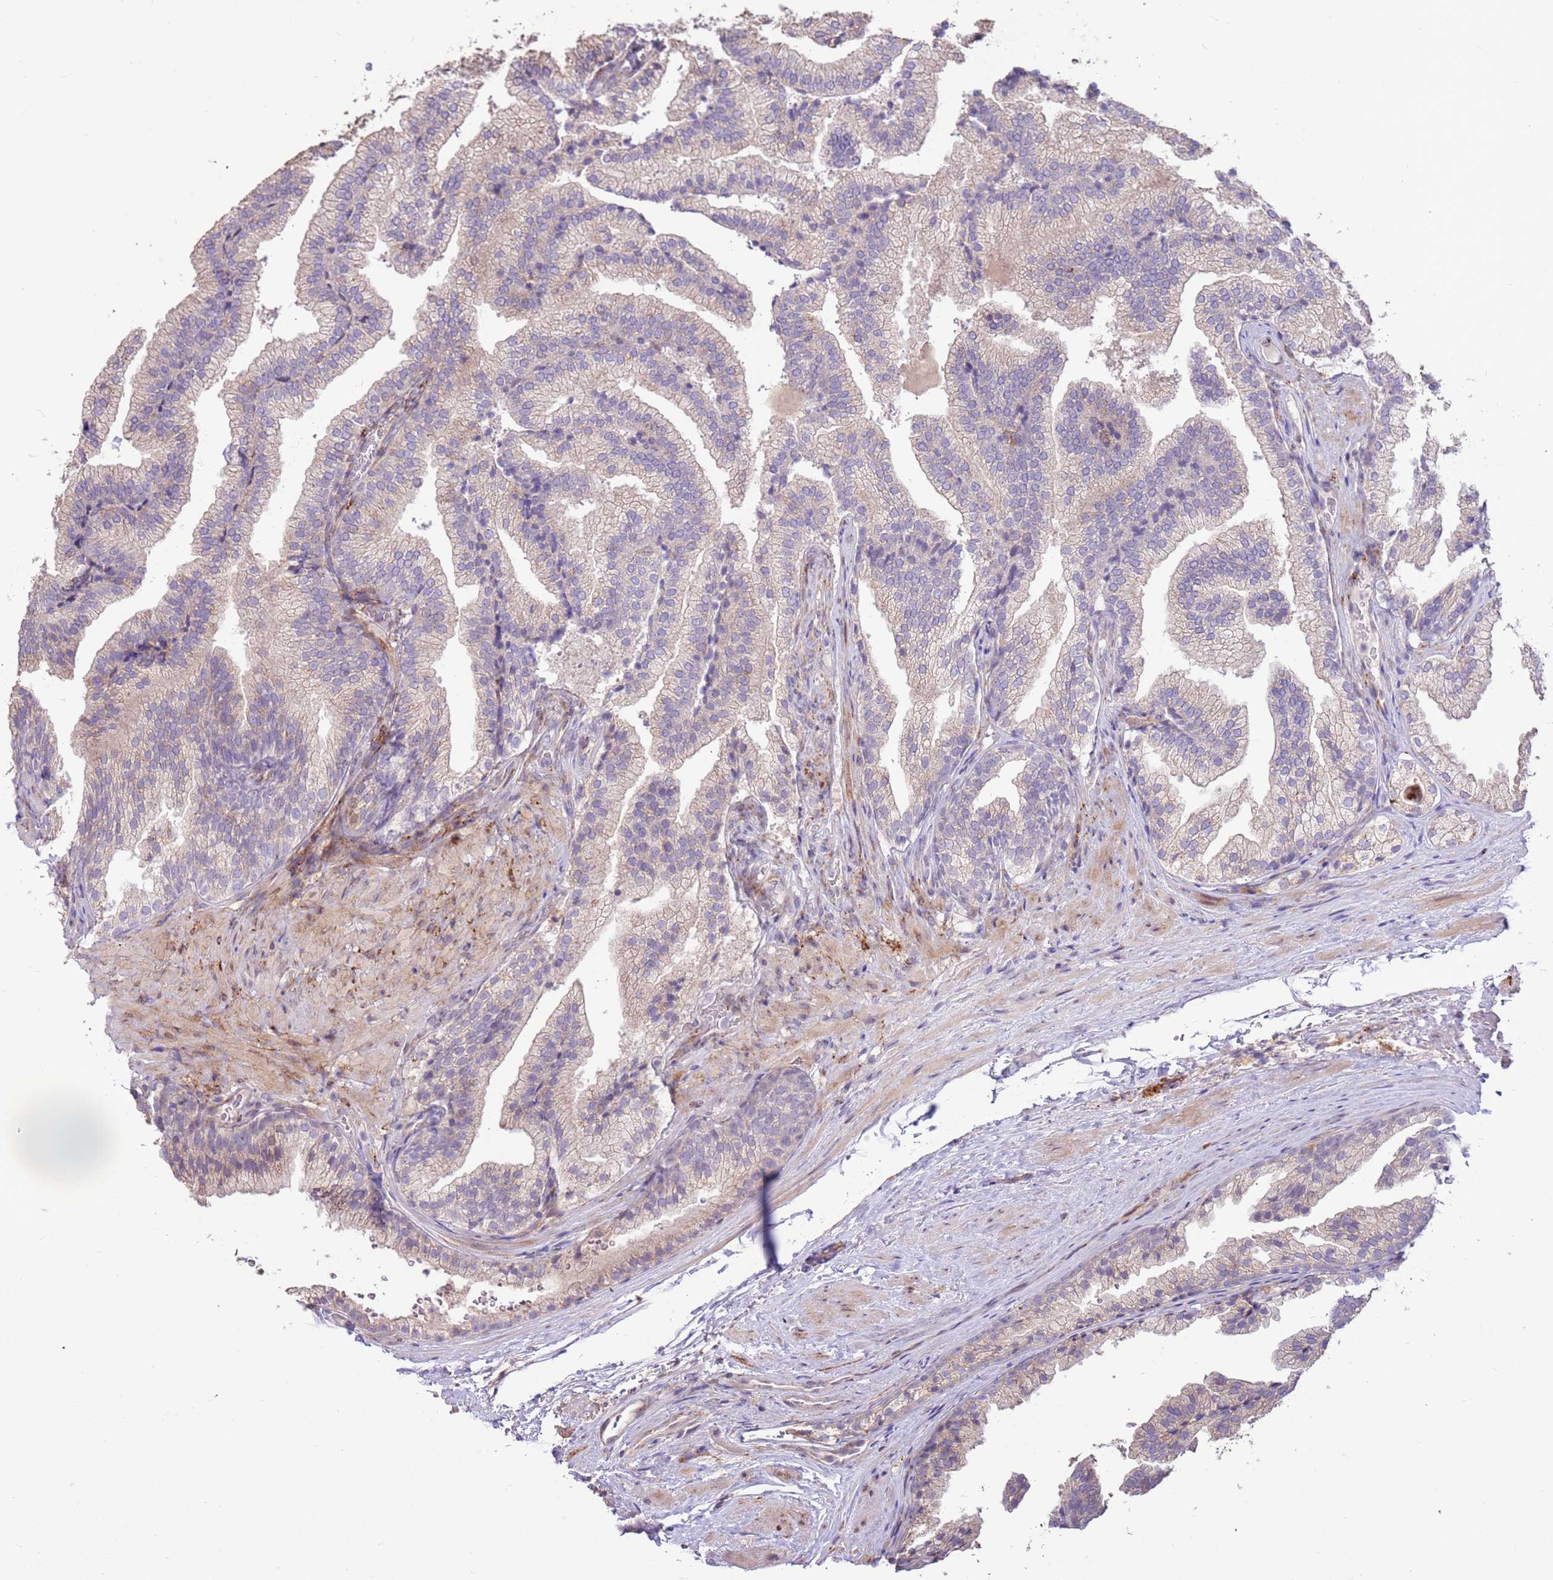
{"staining": {"intensity": "negative", "quantity": "none", "location": "none"}, "tissue": "prostate", "cell_type": "Glandular cells", "image_type": "normal", "snomed": [{"axis": "morphology", "description": "Normal tissue, NOS"}, {"axis": "topography", "description": "Prostate"}], "caption": "This is an IHC photomicrograph of normal human prostate. There is no positivity in glandular cells.", "gene": "LGI4", "patient": {"sex": "male", "age": 76}}